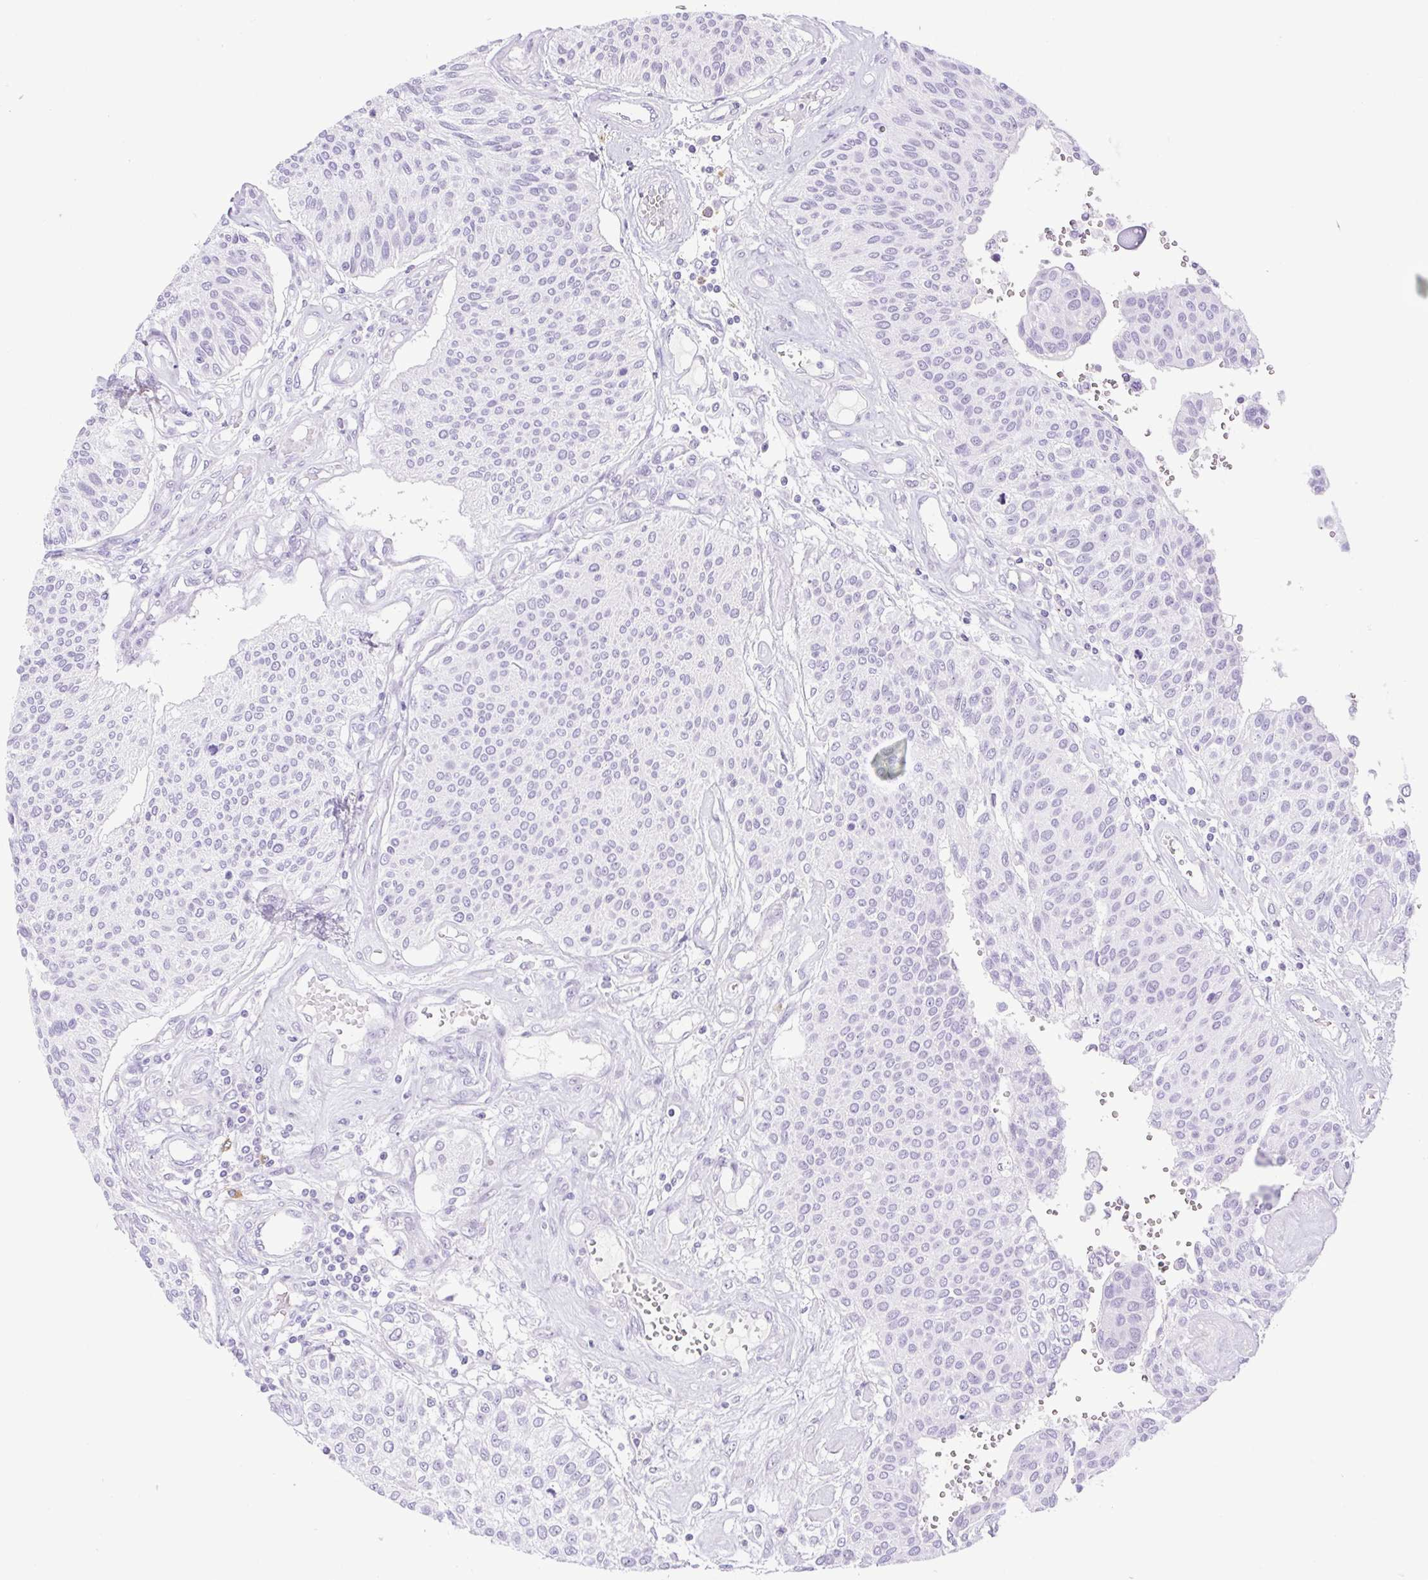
{"staining": {"intensity": "negative", "quantity": "none", "location": "none"}, "tissue": "urothelial cancer", "cell_type": "Tumor cells", "image_type": "cancer", "snomed": [{"axis": "morphology", "description": "Urothelial carcinoma, NOS"}, {"axis": "topography", "description": "Urinary bladder"}], "caption": "Immunohistochemistry histopathology image of neoplastic tissue: human transitional cell carcinoma stained with DAB reveals no significant protein positivity in tumor cells.", "gene": "PAPPA2", "patient": {"sex": "male", "age": 55}}